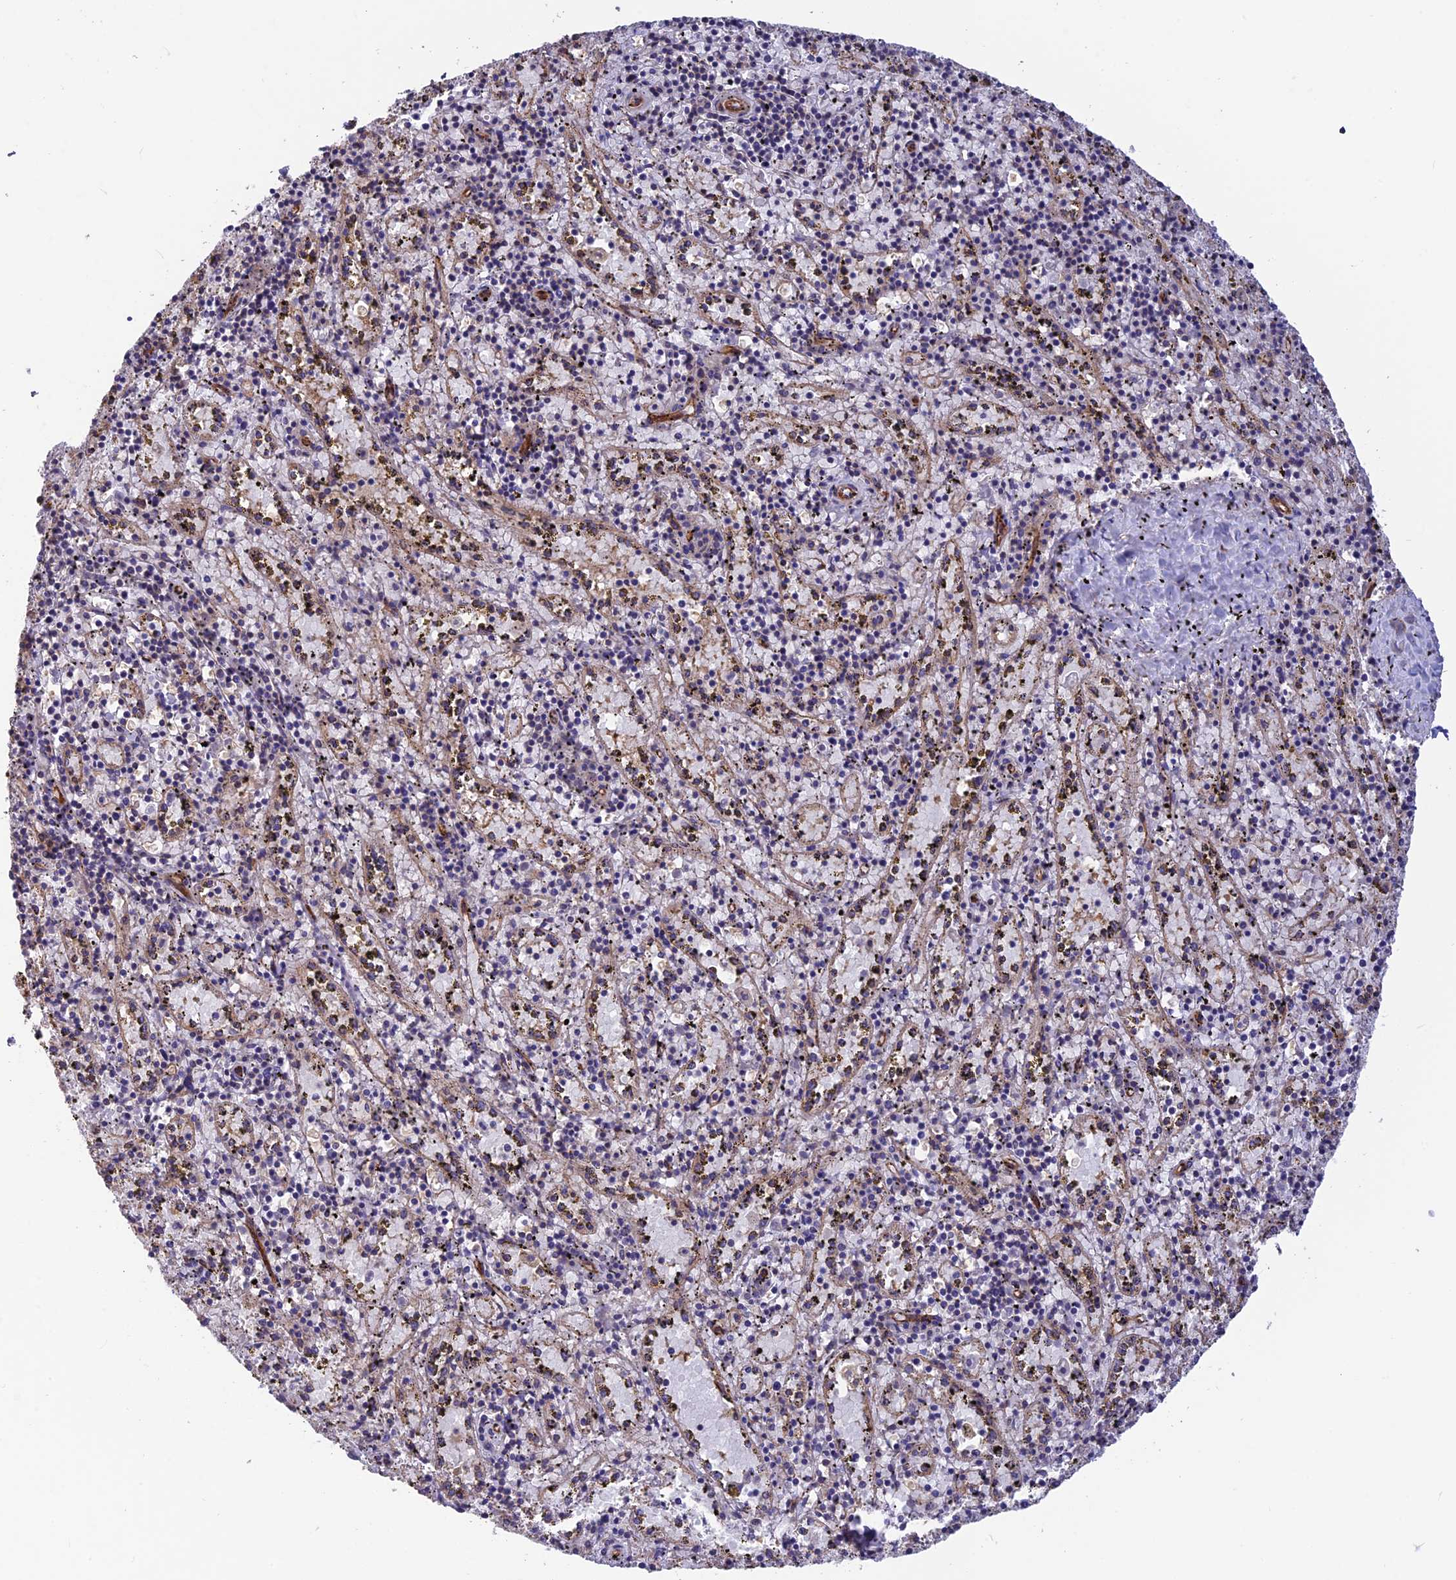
{"staining": {"intensity": "weak", "quantity": "<25%", "location": "cytoplasmic/membranous"}, "tissue": "spleen", "cell_type": "Cells in red pulp", "image_type": "normal", "snomed": [{"axis": "morphology", "description": "Normal tissue, NOS"}, {"axis": "topography", "description": "Spleen"}], "caption": "Cells in red pulp are negative for brown protein staining in unremarkable spleen. (IHC, brightfield microscopy, high magnification).", "gene": "ADAMTS15", "patient": {"sex": "male", "age": 11}}